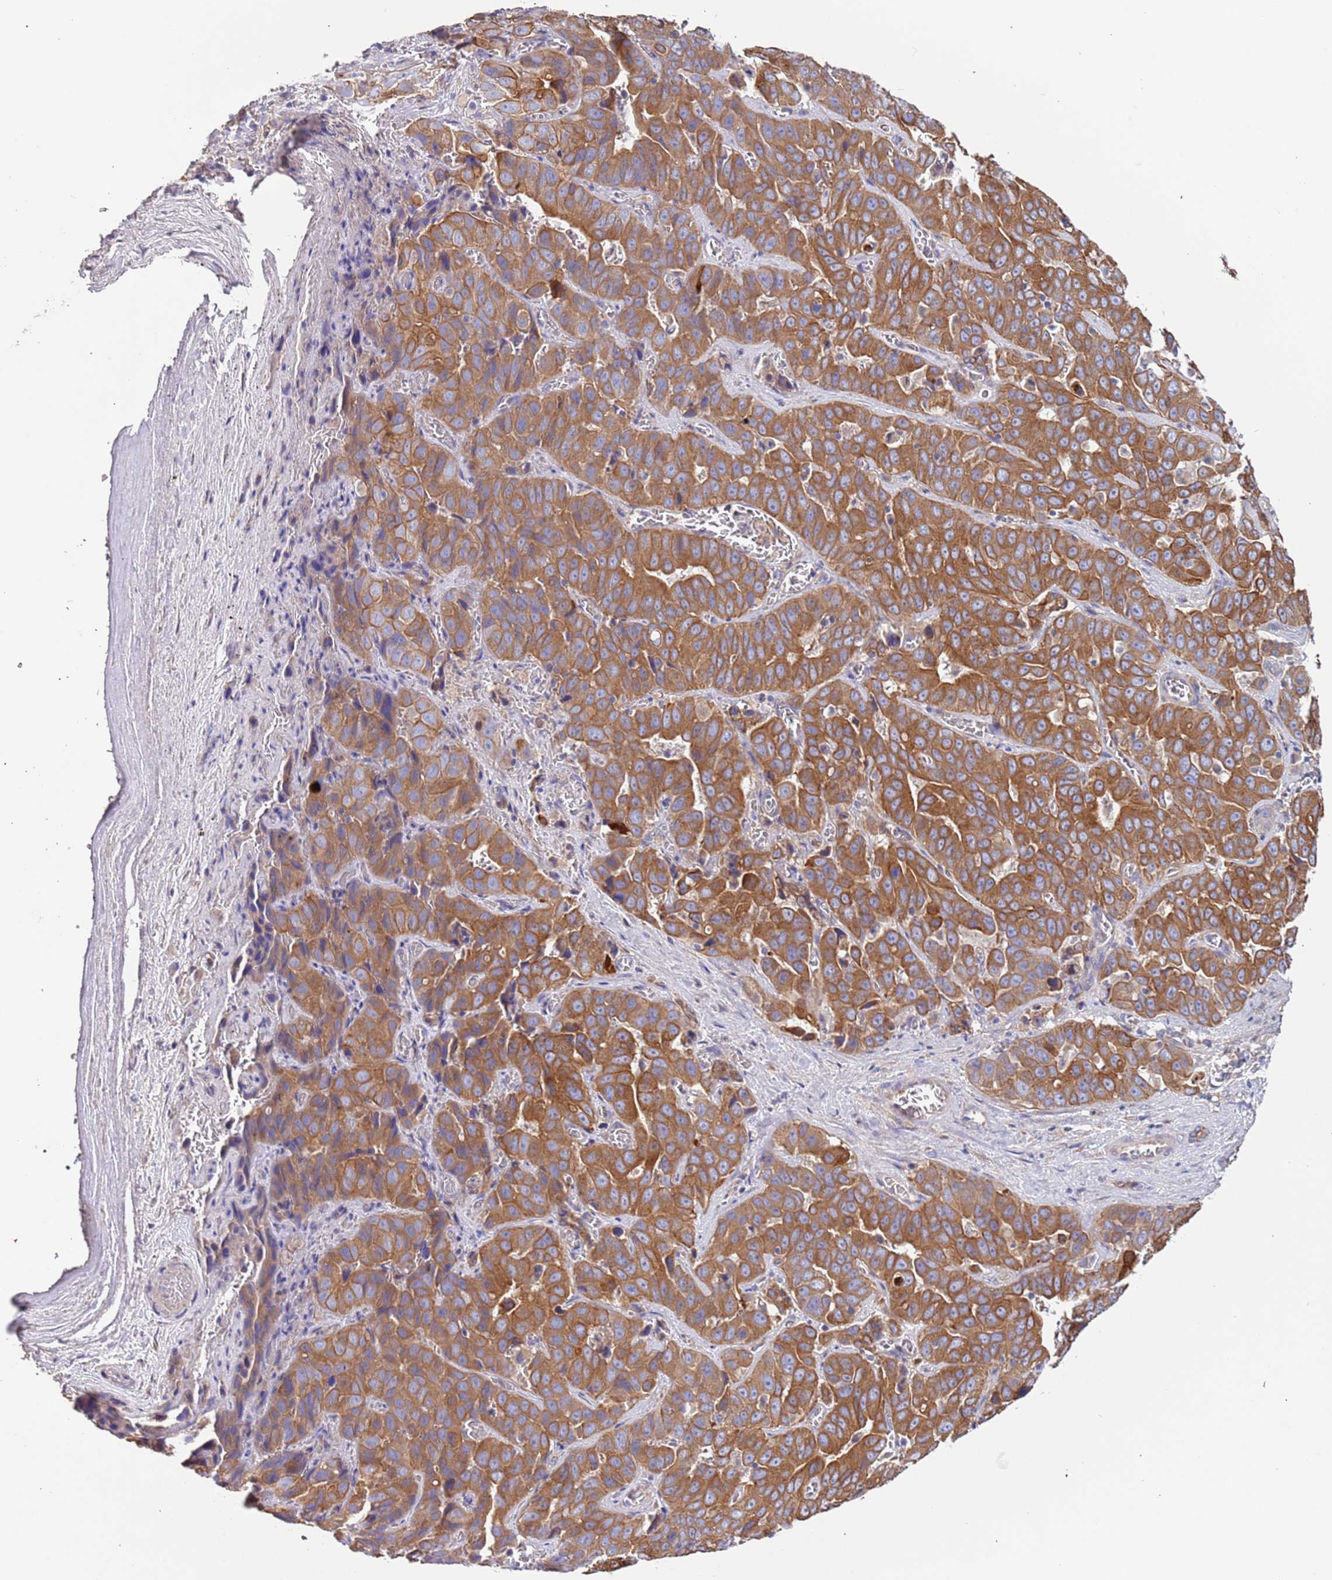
{"staining": {"intensity": "moderate", "quantity": ">75%", "location": "cytoplasmic/membranous"}, "tissue": "liver cancer", "cell_type": "Tumor cells", "image_type": "cancer", "snomed": [{"axis": "morphology", "description": "Cholangiocarcinoma"}, {"axis": "topography", "description": "Liver"}], "caption": "High-power microscopy captured an immunohistochemistry (IHC) image of cholangiocarcinoma (liver), revealing moderate cytoplasmic/membranous staining in approximately >75% of tumor cells.", "gene": "LAMB4", "patient": {"sex": "female", "age": 52}}